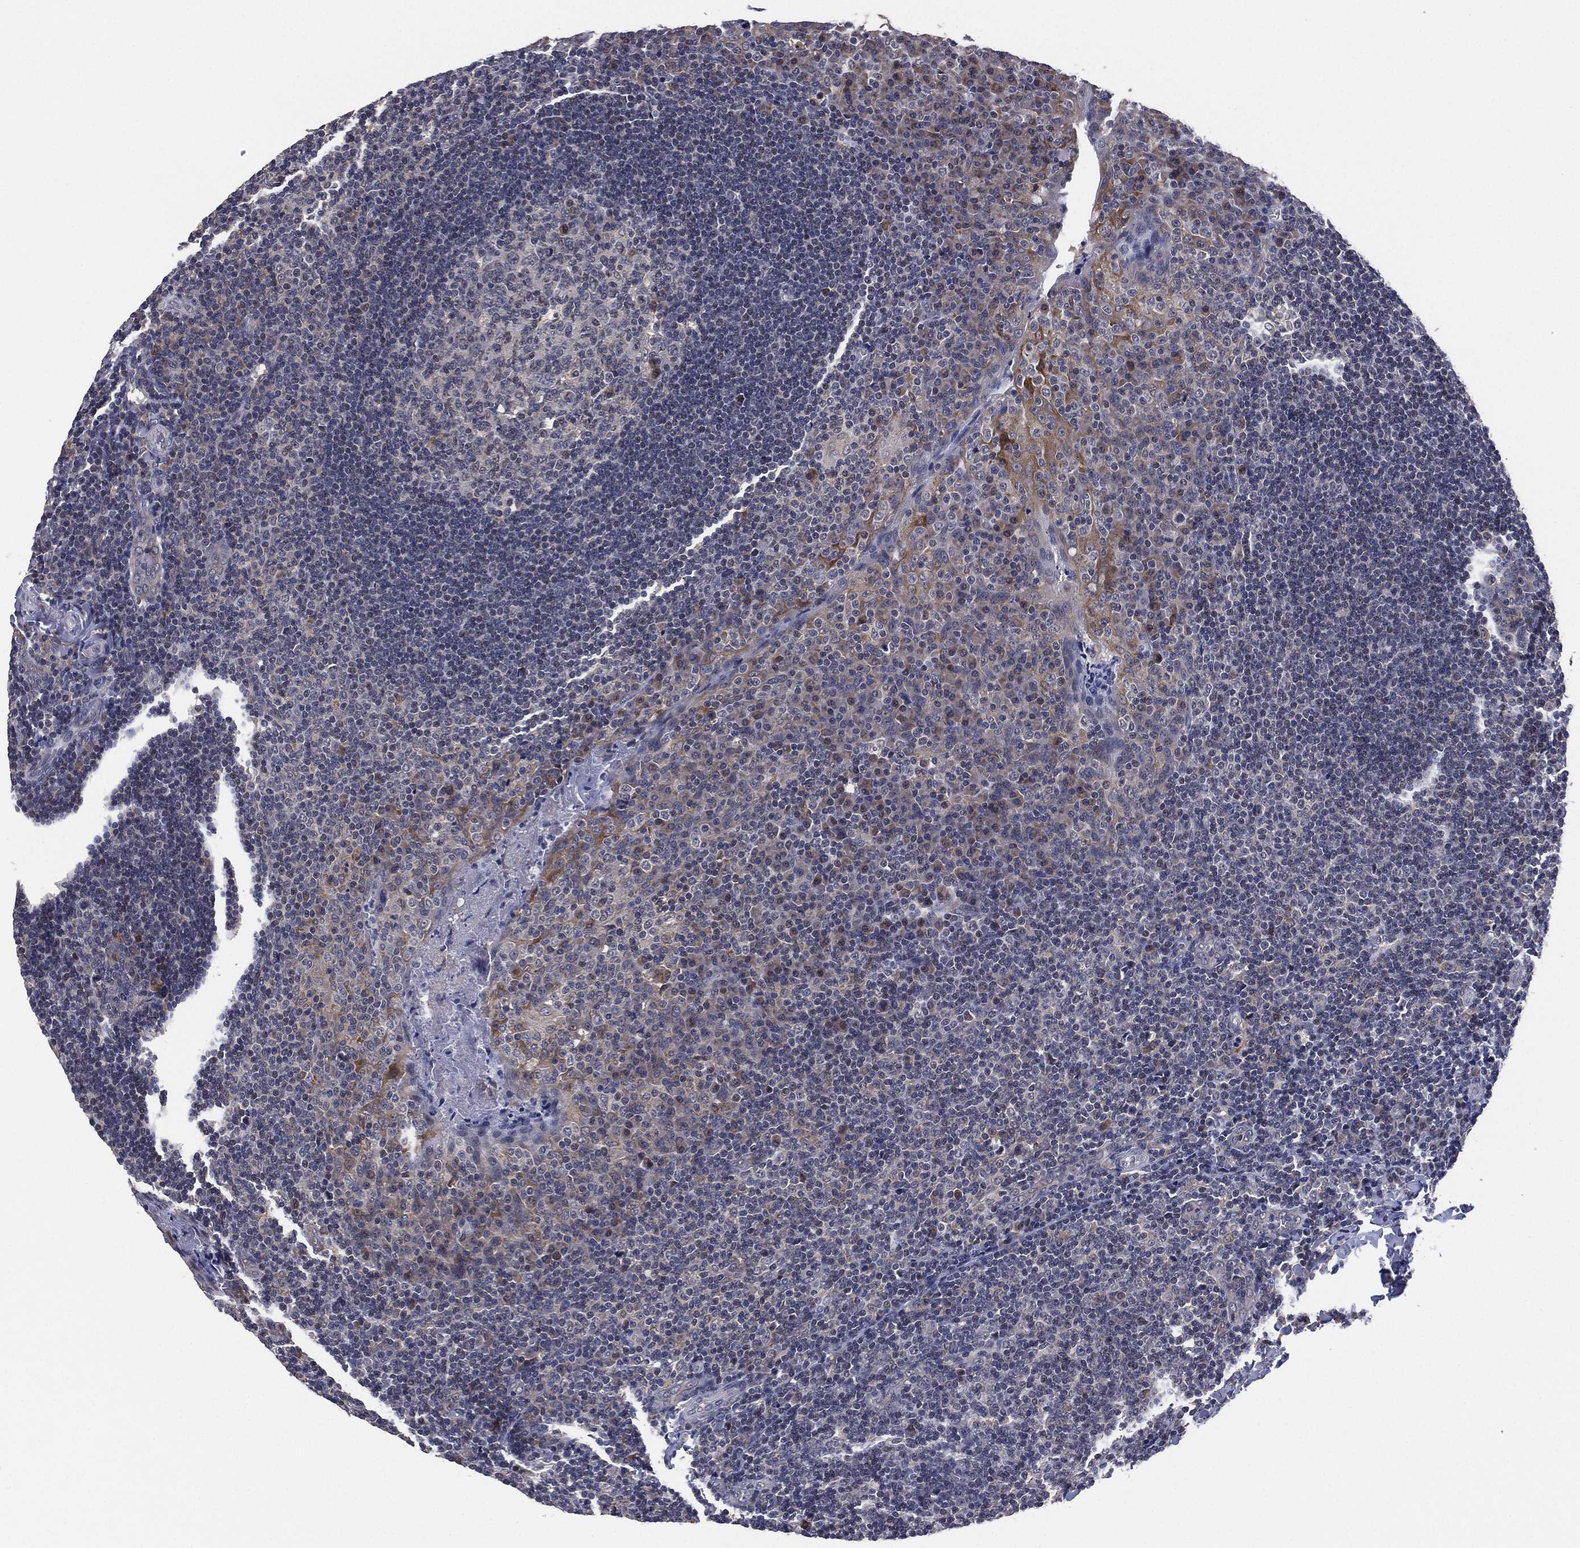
{"staining": {"intensity": "negative", "quantity": "none", "location": "none"}, "tissue": "tonsil", "cell_type": "Germinal center cells", "image_type": "normal", "snomed": [{"axis": "morphology", "description": "Normal tissue, NOS"}, {"axis": "topography", "description": "Tonsil"}], "caption": "Immunohistochemistry (IHC) of benign tonsil demonstrates no staining in germinal center cells.", "gene": "SELENOO", "patient": {"sex": "male", "age": 17}}